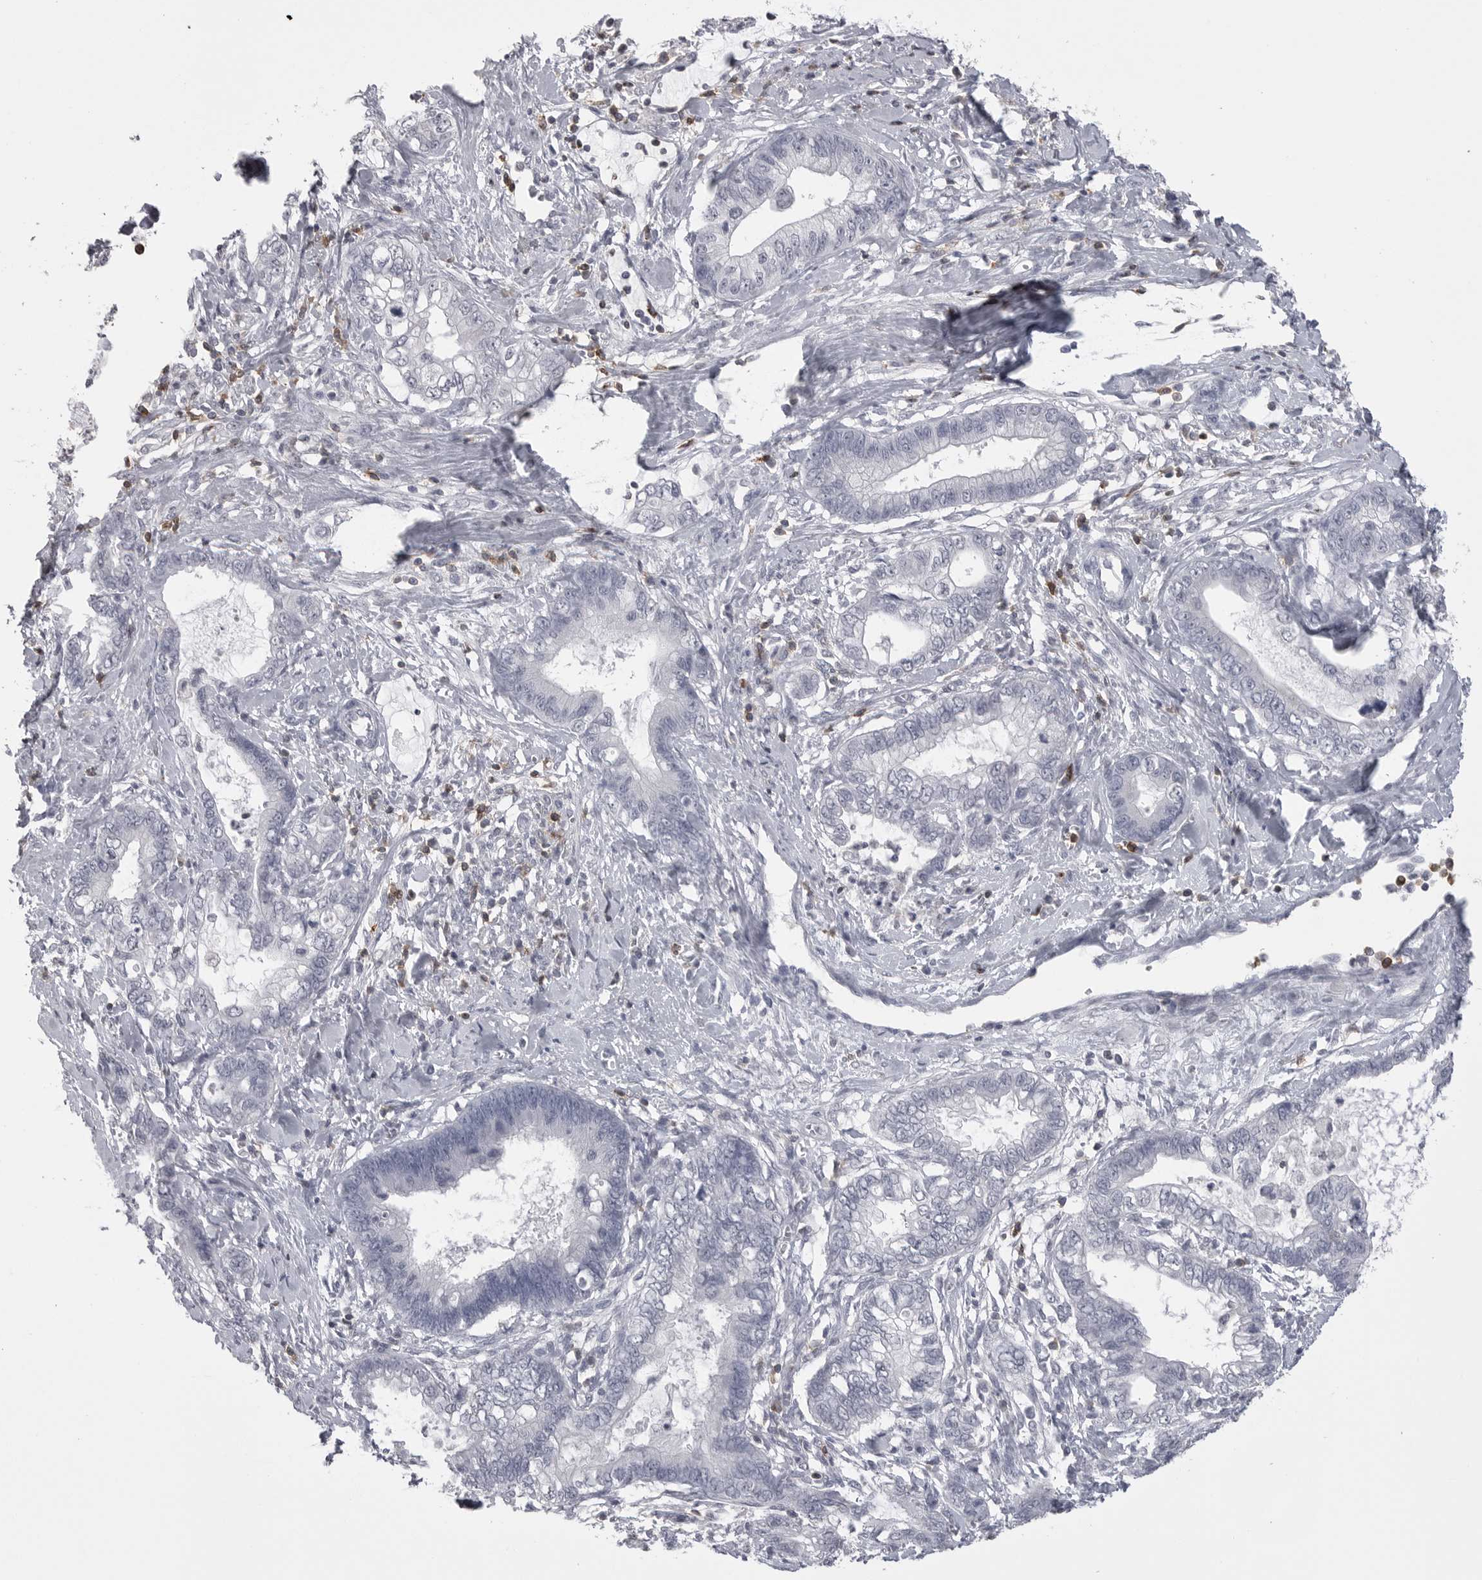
{"staining": {"intensity": "negative", "quantity": "none", "location": "none"}, "tissue": "cervical cancer", "cell_type": "Tumor cells", "image_type": "cancer", "snomed": [{"axis": "morphology", "description": "Adenocarcinoma, NOS"}, {"axis": "topography", "description": "Cervix"}], "caption": "The photomicrograph reveals no significant positivity in tumor cells of cervical cancer (adenocarcinoma). (DAB (3,3'-diaminobenzidine) IHC, high magnification).", "gene": "ITGAL", "patient": {"sex": "female", "age": 44}}